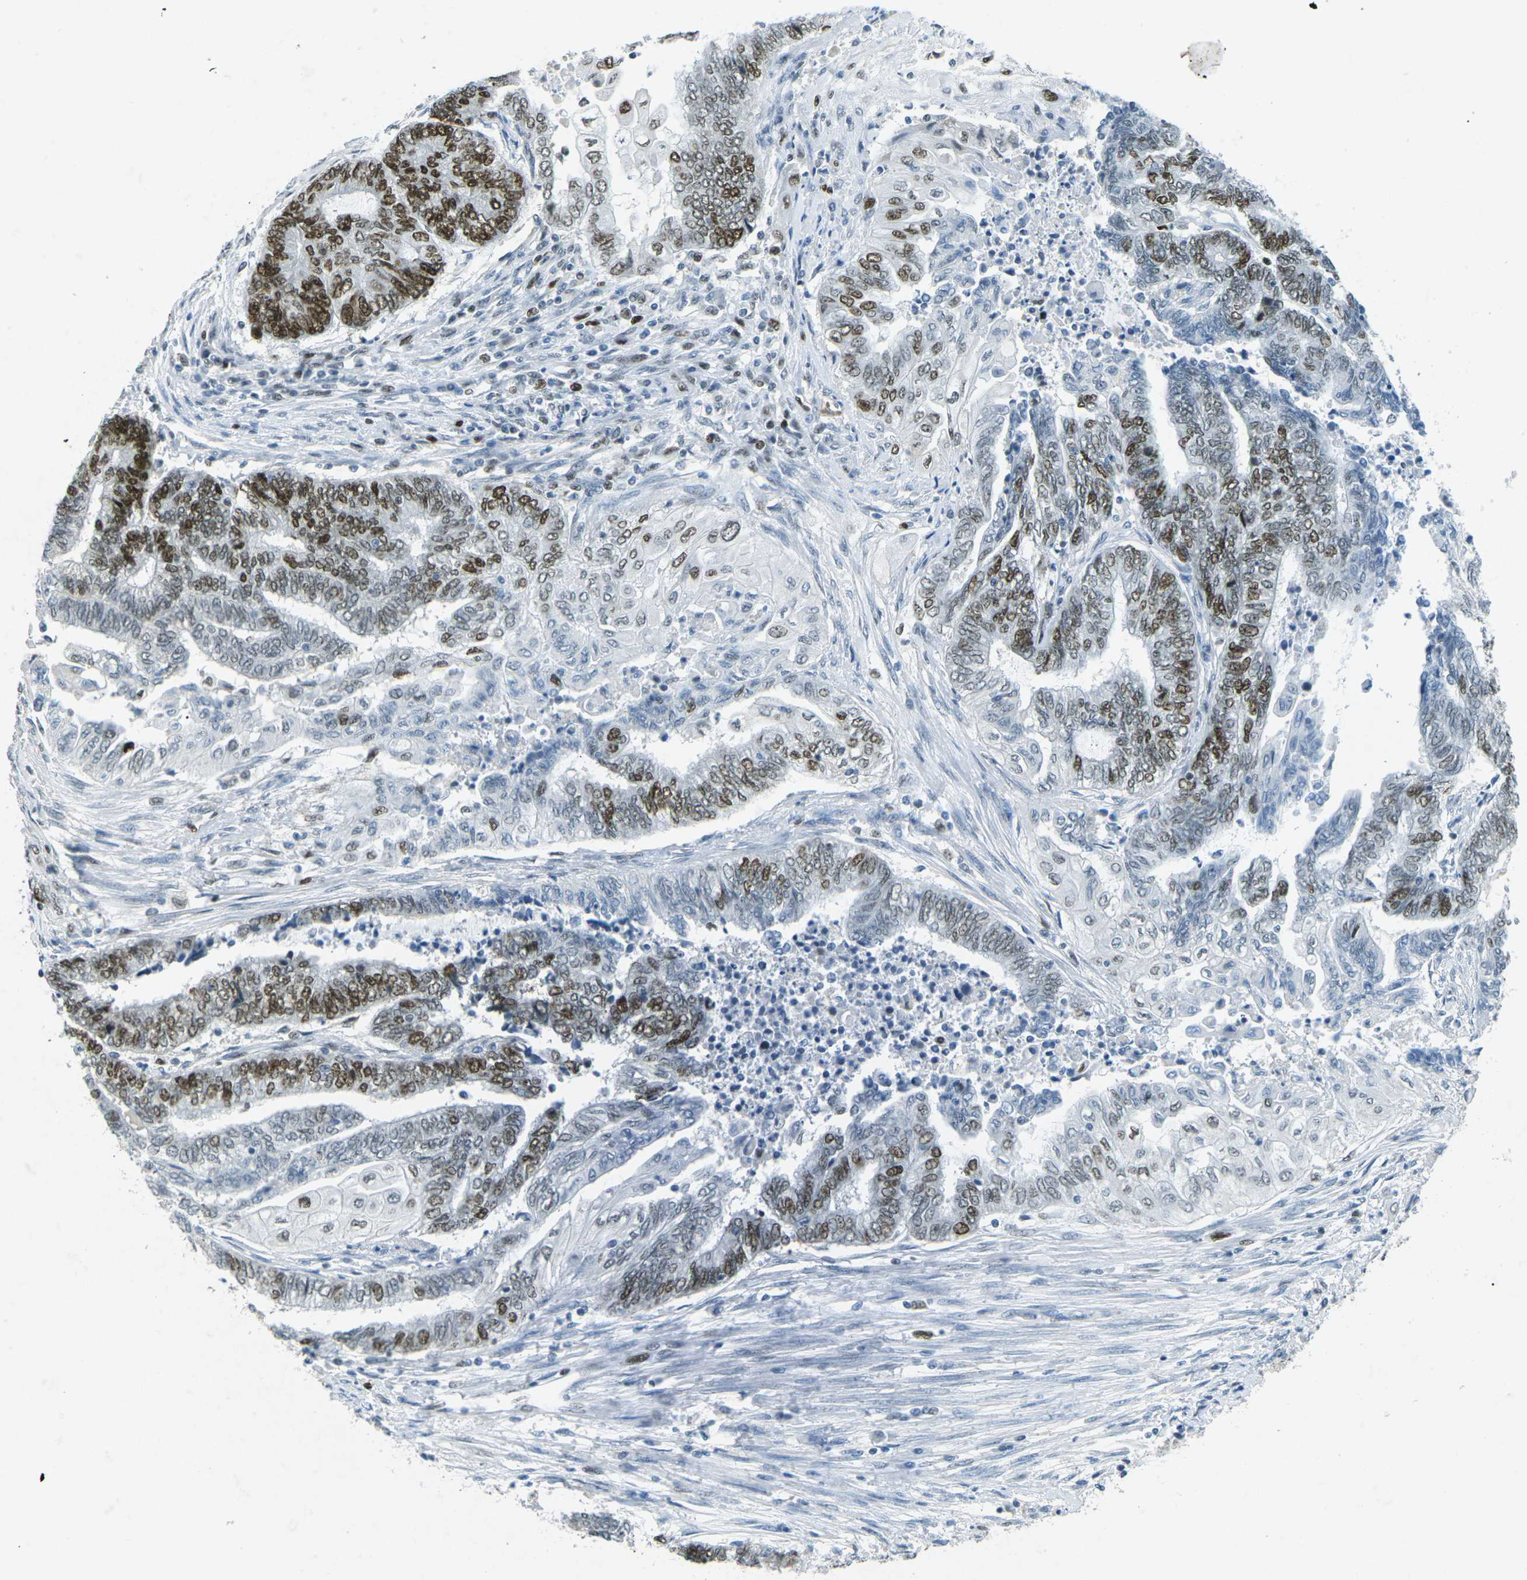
{"staining": {"intensity": "moderate", "quantity": ">75%", "location": "nuclear"}, "tissue": "endometrial cancer", "cell_type": "Tumor cells", "image_type": "cancer", "snomed": [{"axis": "morphology", "description": "Adenocarcinoma, NOS"}, {"axis": "topography", "description": "Uterus"}, {"axis": "topography", "description": "Endometrium"}], "caption": "The micrograph demonstrates staining of adenocarcinoma (endometrial), revealing moderate nuclear protein staining (brown color) within tumor cells.", "gene": "RB1", "patient": {"sex": "female", "age": 70}}